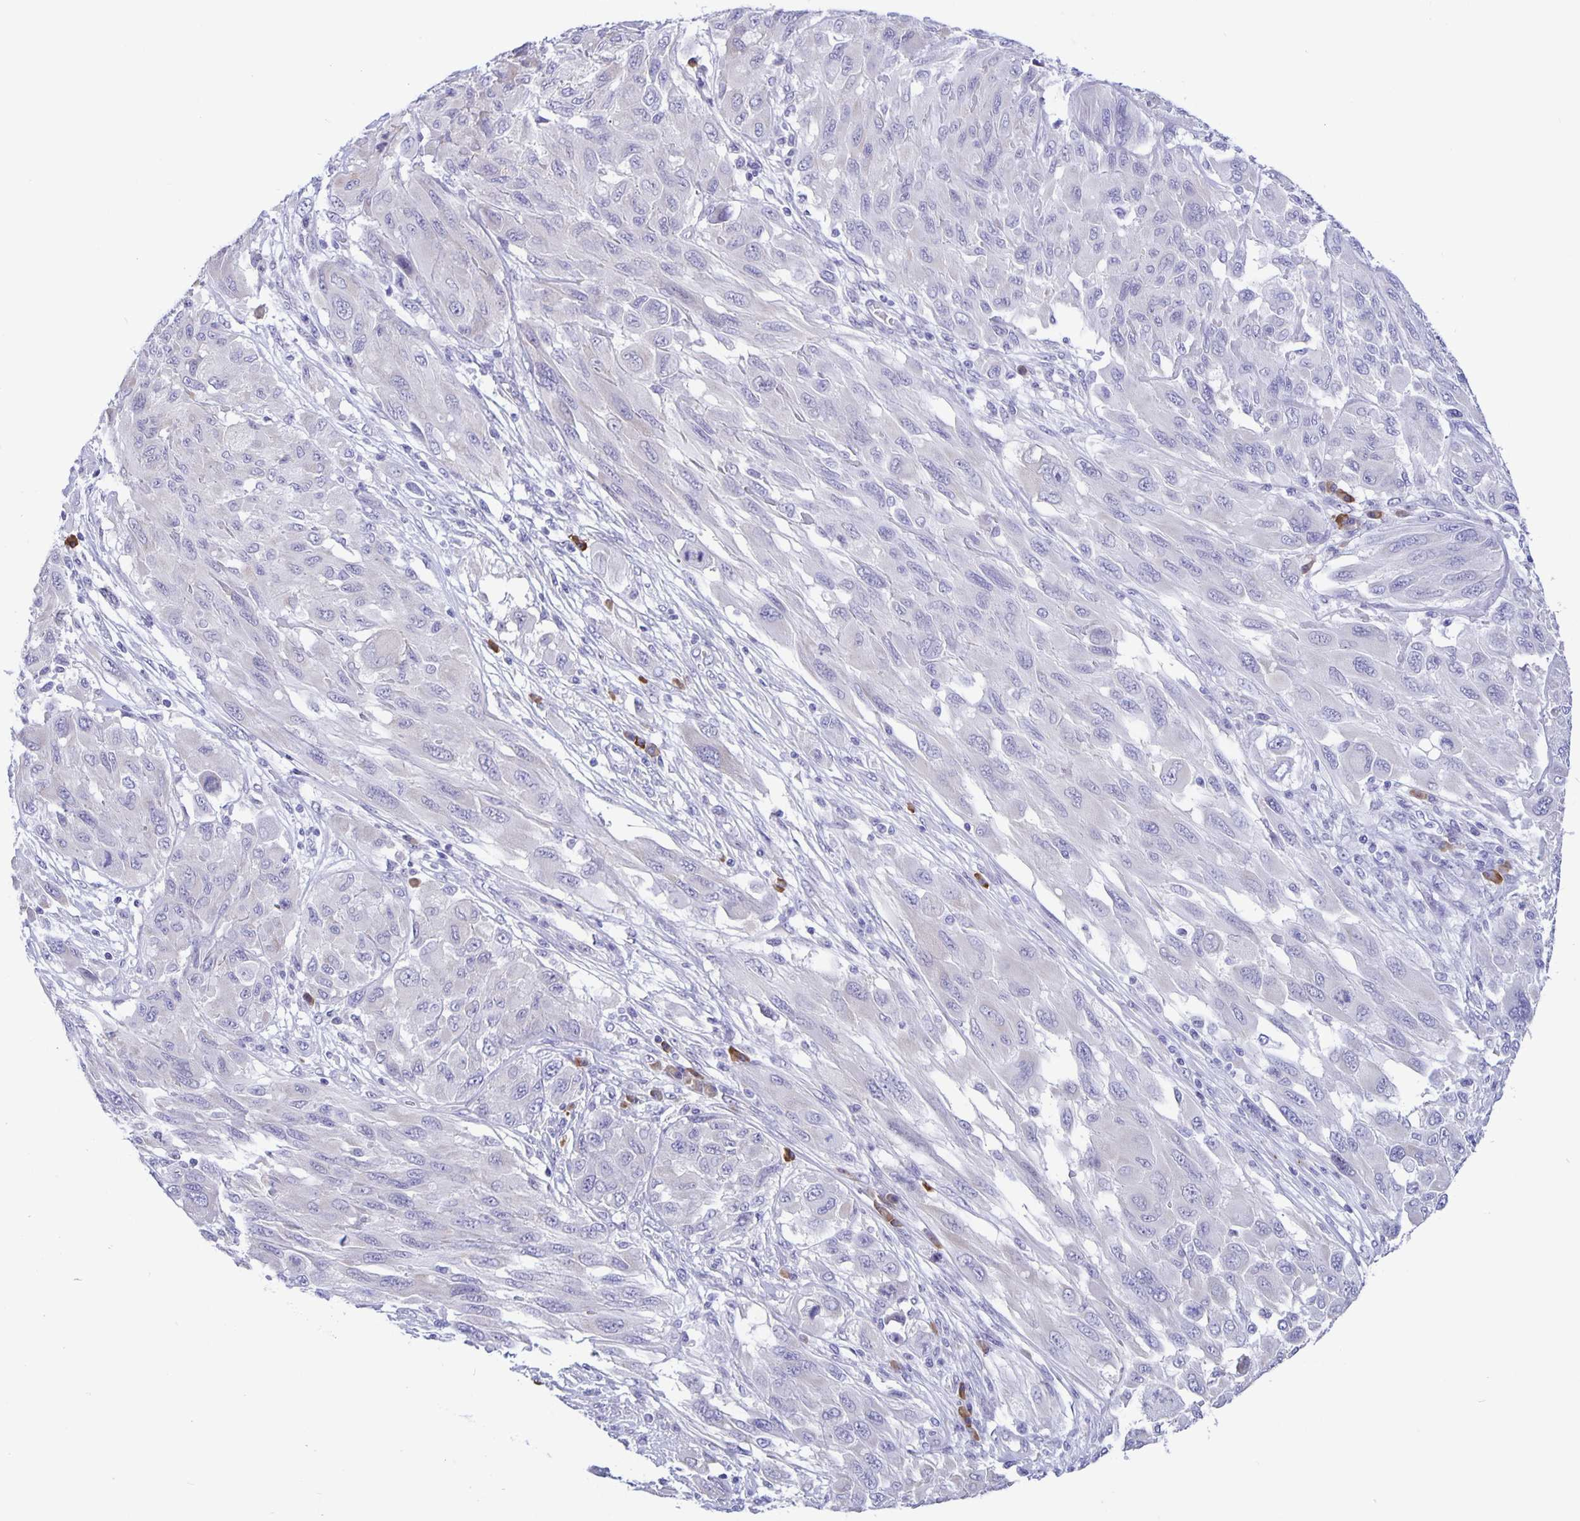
{"staining": {"intensity": "negative", "quantity": "none", "location": "none"}, "tissue": "melanoma", "cell_type": "Tumor cells", "image_type": "cancer", "snomed": [{"axis": "morphology", "description": "Malignant melanoma, NOS"}, {"axis": "topography", "description": "Skin"}], "caption": "This is an immunohistochemistry image of human malignant melanoma. There is no expression in tumor cells.", "gene": "ERMN", "patient": {"sex": "female", "age": 91}}